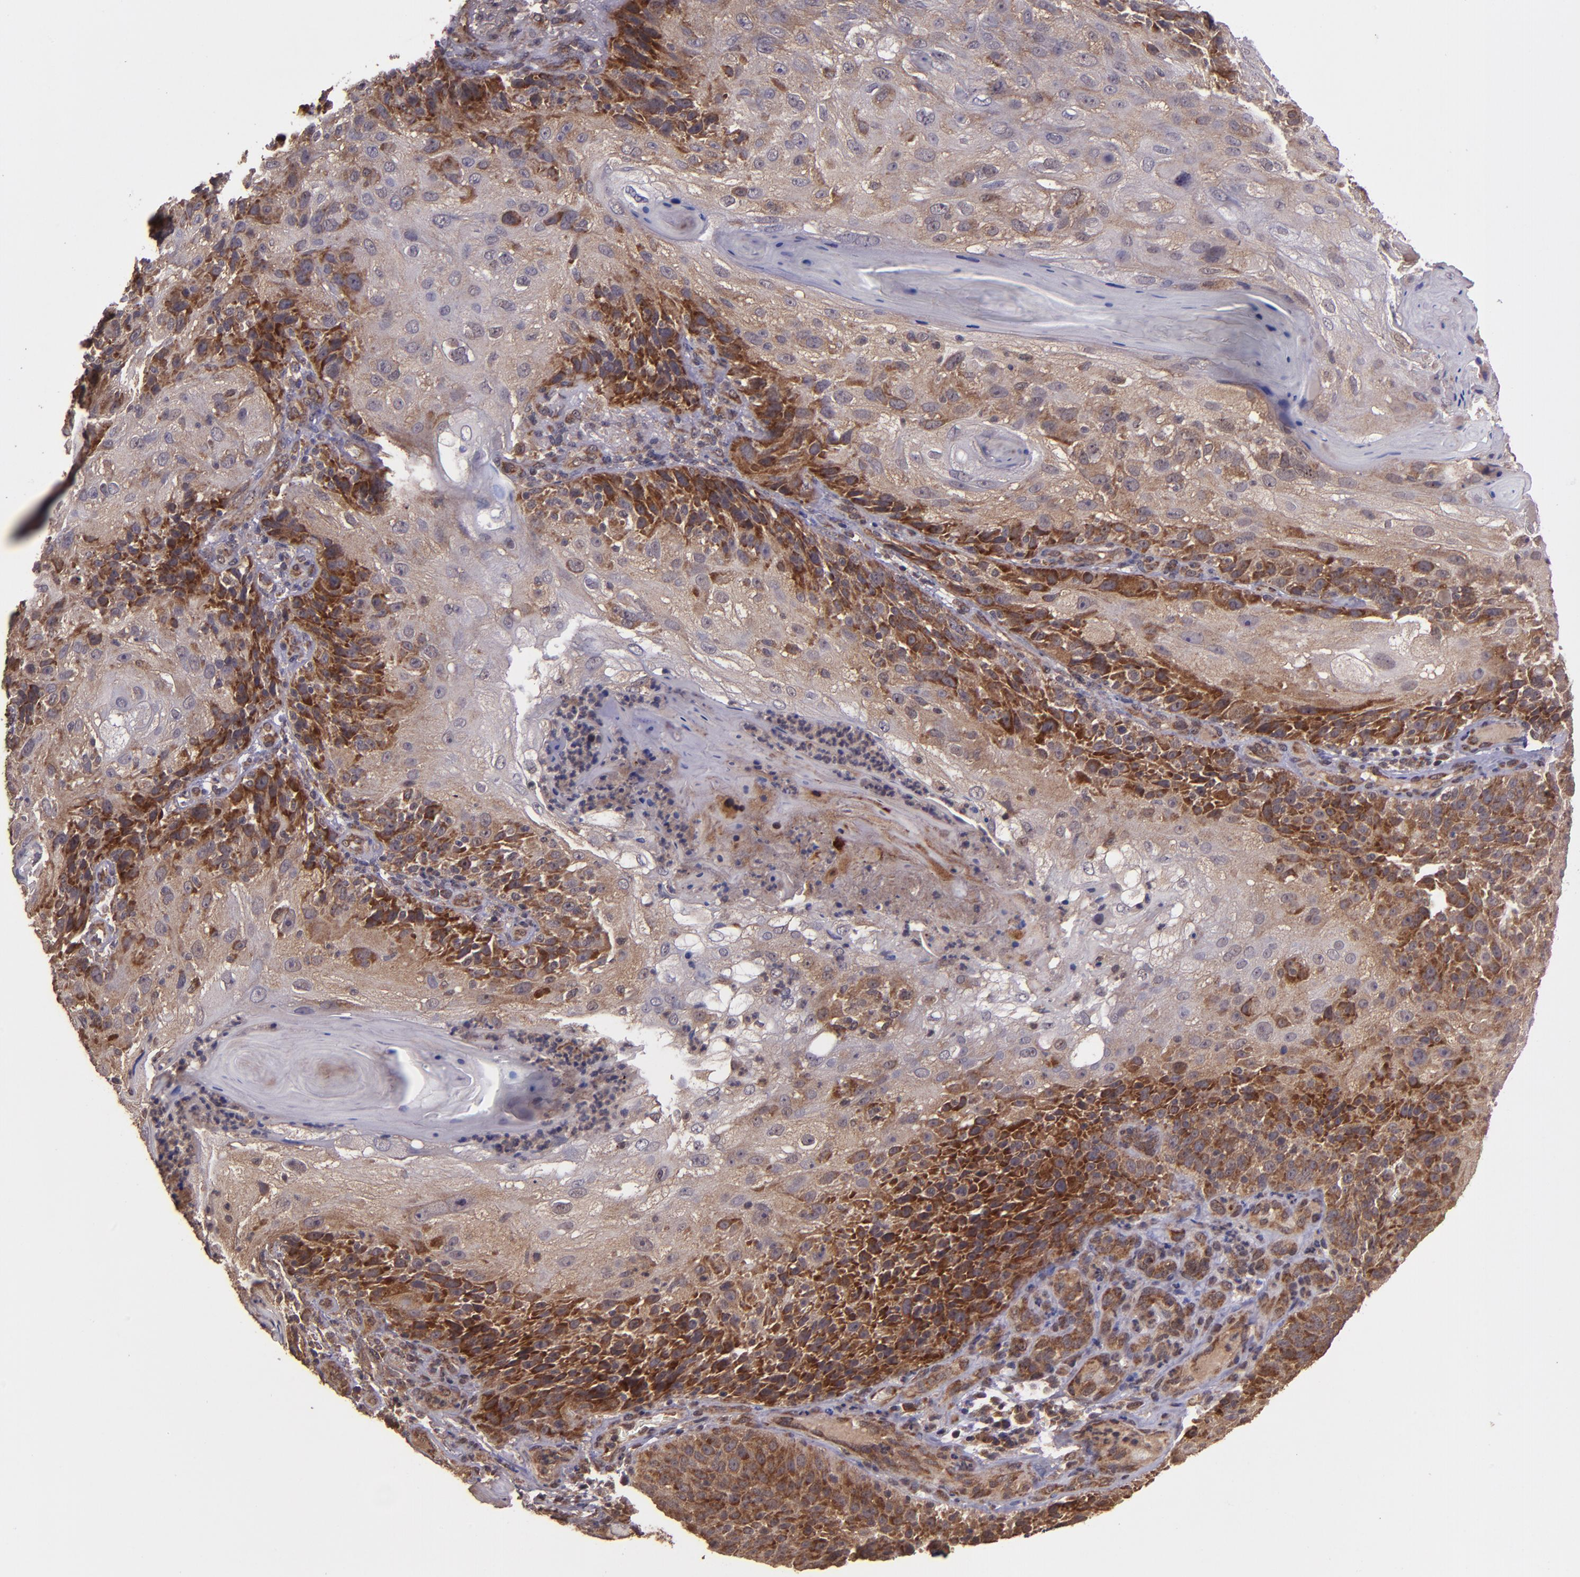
{"staining": {"intensity": "strong", "quantity": ">75%", "location": "cytoplasmic/membranous"}, "tissue": "skin cancer", "cell_type": "Tumor cells", "image_type": "cancer", "snomed": [{"axis": "morphology", "description": "Normal tissue, NOS"}, {"axis": "morphology", "description": "Squamous cell carcinoma, NOS"}, {"axis": "topography", "description": "Skin"}], "caption": "Strong cytoplasmic/membranous protein positivity is seen in approximately >75% of tumor cells in skin squamous cell carcinoma.", "gene": "USP51", "patient": {"sex": "female", "age": 83}}